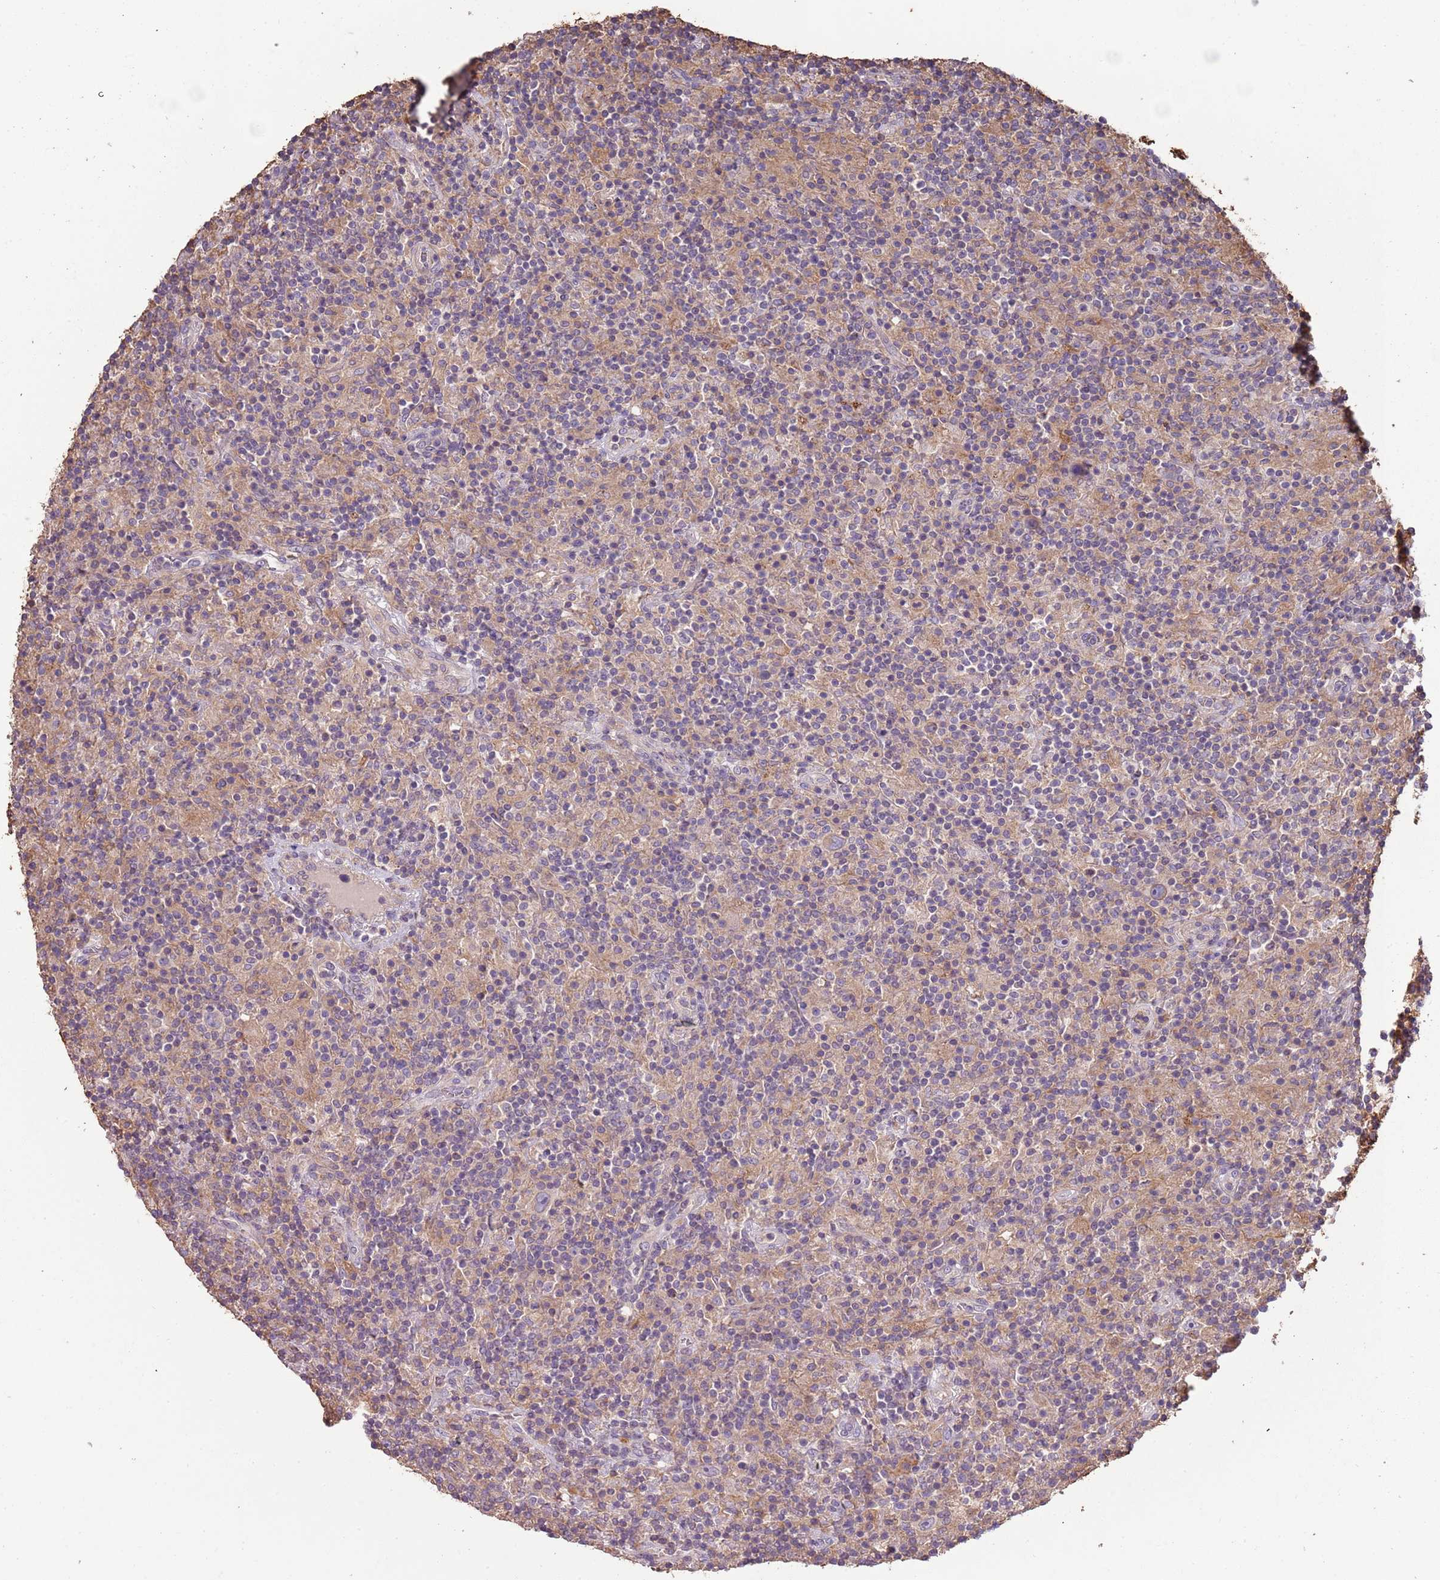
{"staining": {"intensity": "weak", "quantity": "25%-75%", "location": "cytoplasmic/membranous"}, "tissue": "lymphoma", "cell_type": "Tumor cells", "image_type": "cancer", "snomed": [{"axis": "morphology", "description": "Hodgkin's disease, NOS"}, {"axis": "topography", "description": "Lymph node"}], "caption": "Human Hodgkin's disease stained with a brown dye displays weak cytoplasmic/membranous positive expression in approximately 25%-75% of tumor cells.", "gene": "FECH", "patient": {"sex": "male", "age": 70}}